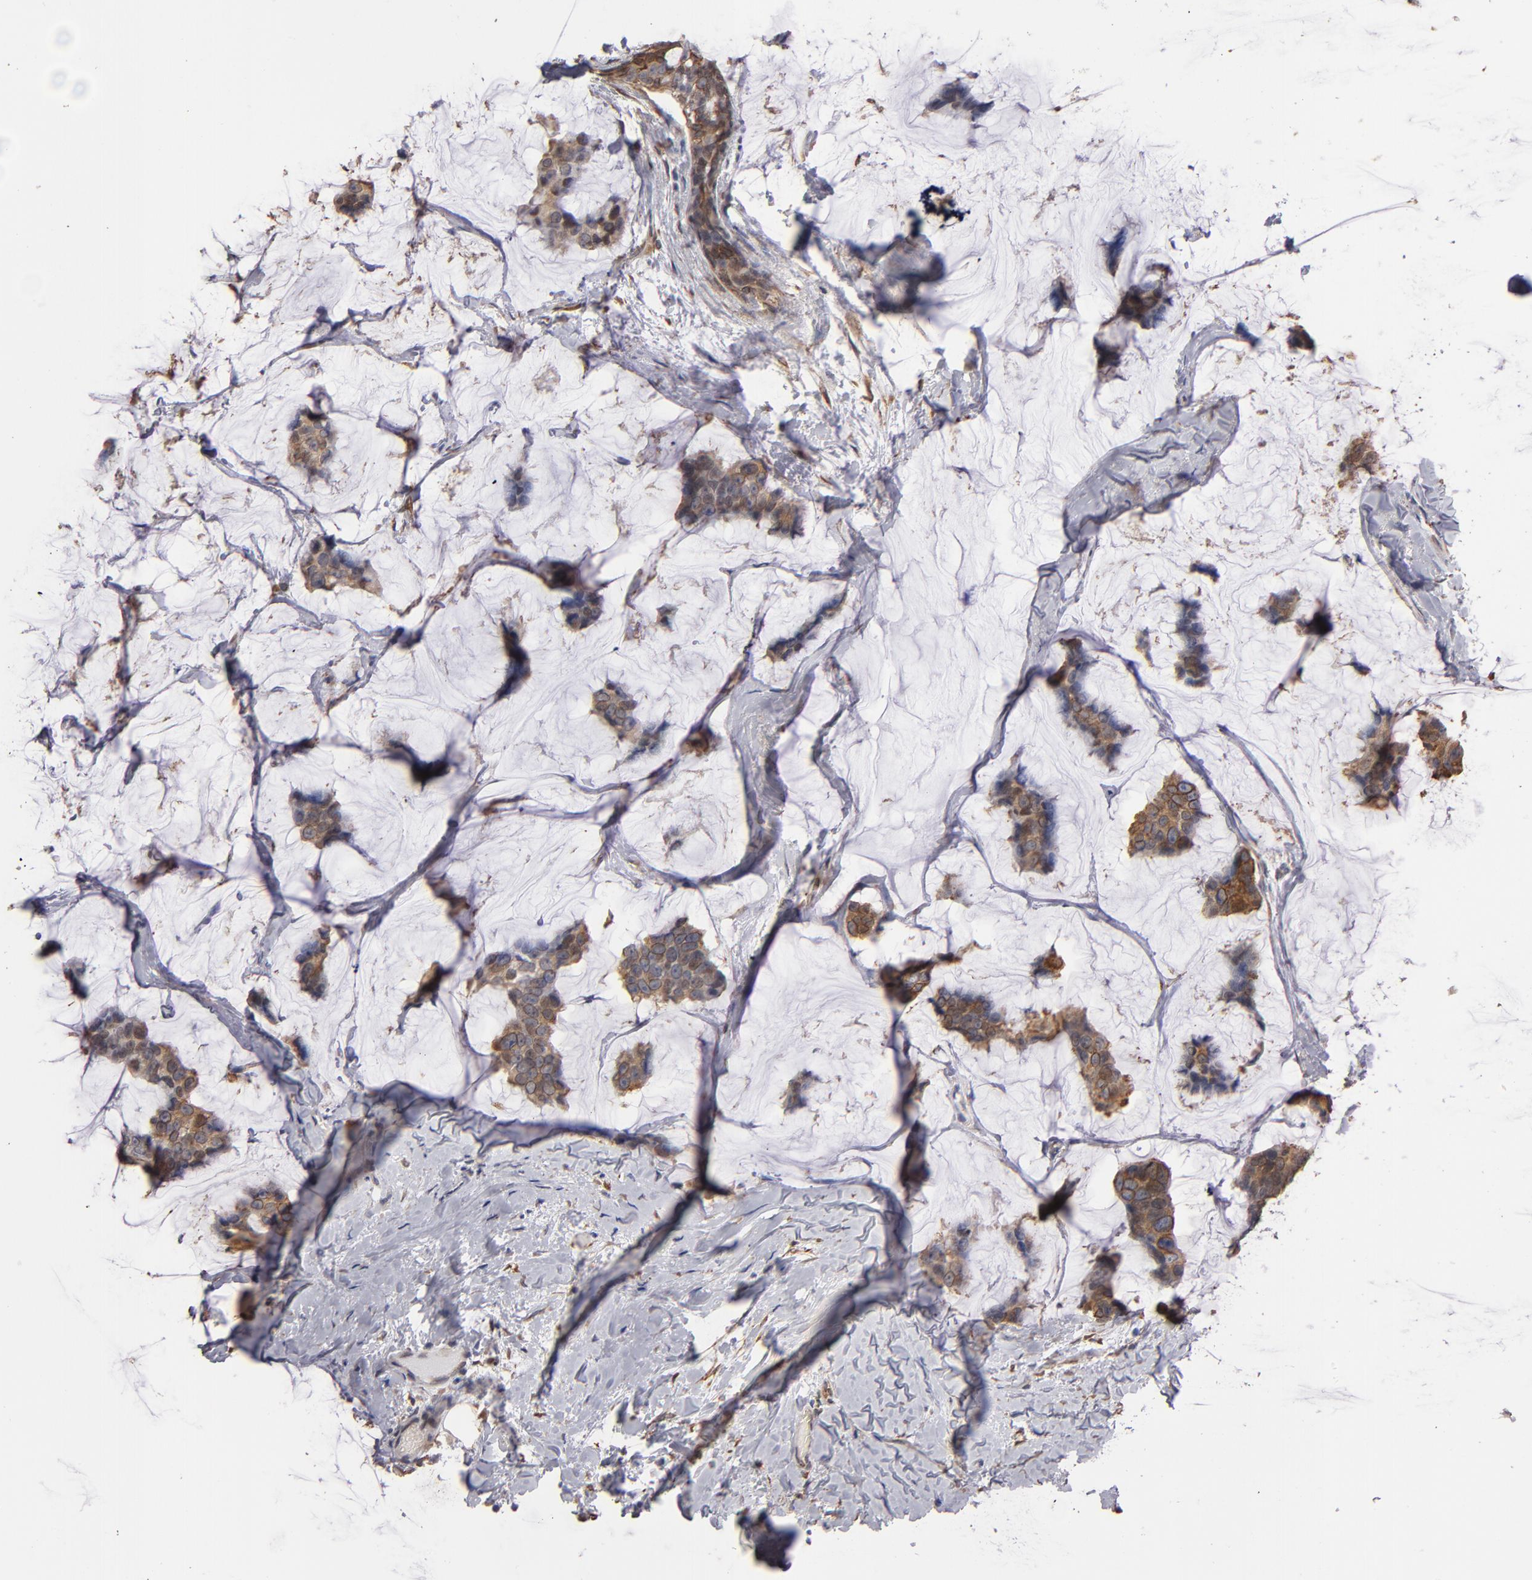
{"staining": {"intensity": "moderate", "quantity": ">75%", "location": "cytoplasmic/membranous"}, "tissue": "breast cancer", "cell_type": "Tumor cells", "image_type": "cancer", "snomed": [{"axis": "morphology", "description": "Normal tissue, NOS"}, {"axis": "morphology", "description": "Duct carcinoma"}, {"axis": "topography", "description": "Breast"}], "caption": "Human breast intraductal carcinoma stained for a protein (brown) shows moderate cytoplasmic/membranous positive staining in approximately >75% of tumor cells.", "gene": "PGRMC1", "patient": {"sex": "female", "age": 50}}